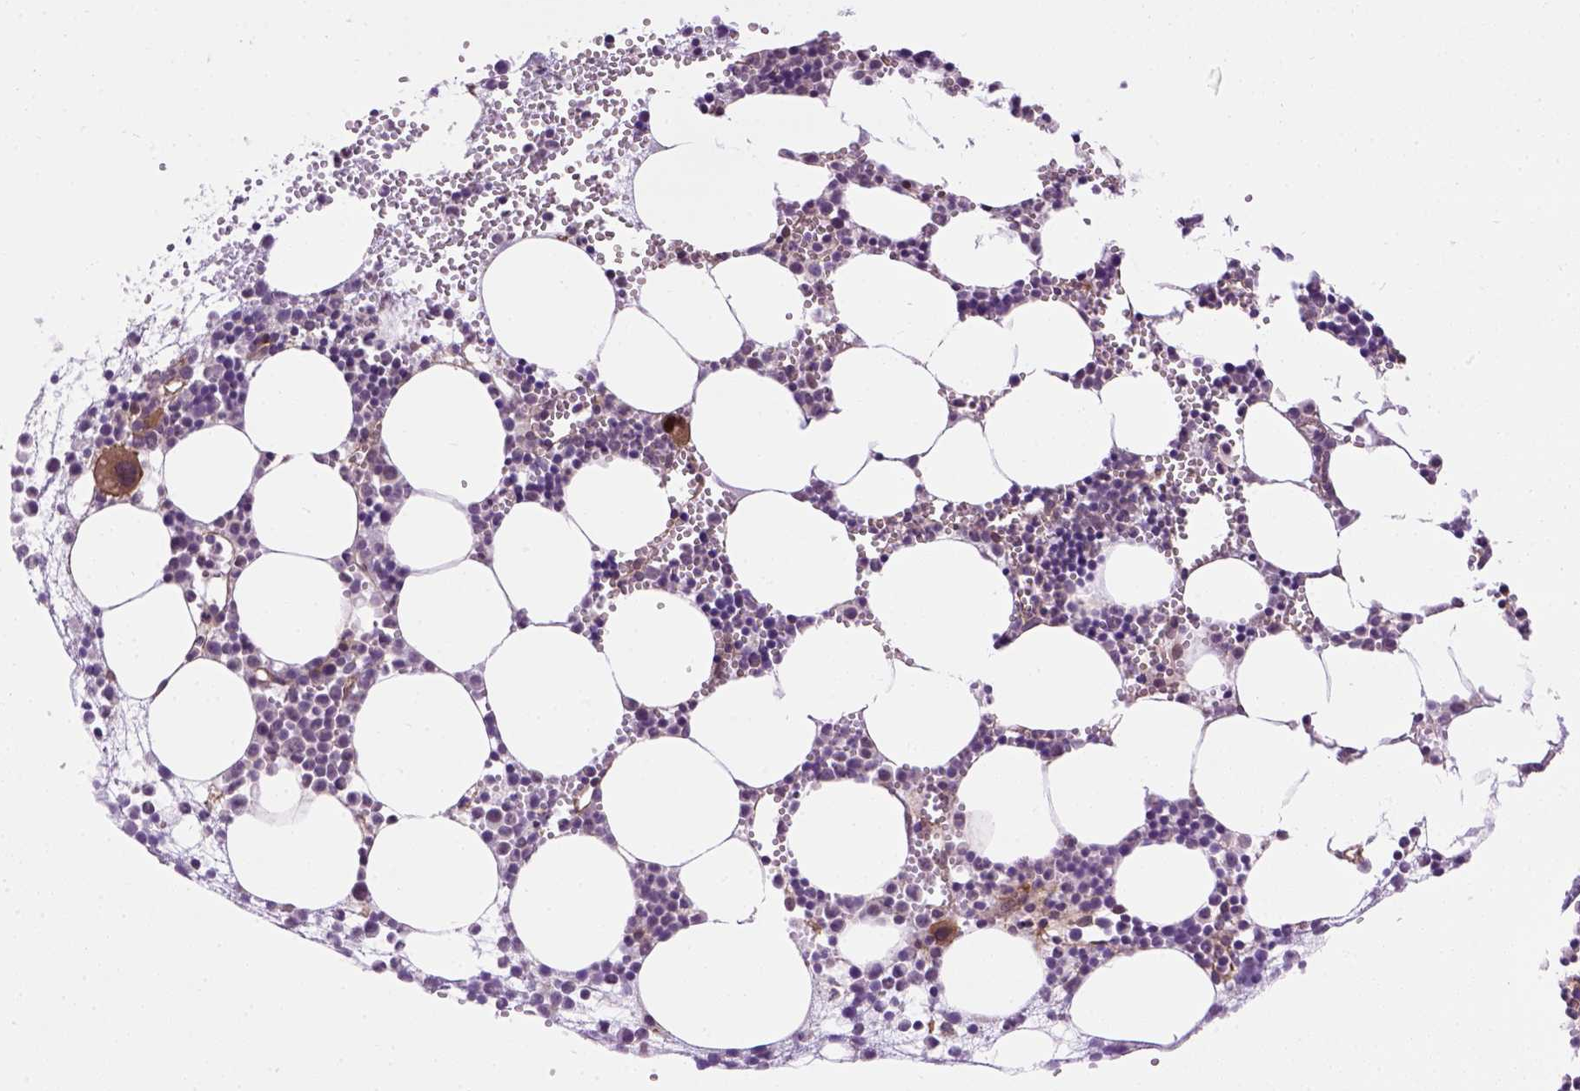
{"staining": {"intensity": "moderate", "quantity": "<25%", "location": "cytoplasmic/membranous"}, "tissue": "bone marrow", "cell_type": "Hematopoietic cells", "image_type": "normal", "snomed": [{"axis": "morphology", "description": "Normal tissue, NOS"}, {"axis": "topography", "description": "Bone marrow"}], "caption": "IHC histopathology image of unremarkable bone marrow stained for a protein (brown), which exhibits low levels of moderate cytoplasmic/membranous positivity in approximately <25% of hematopoietic cells.", "gene": "KAZN", "patient": {"sex": "male", "age": 89}}